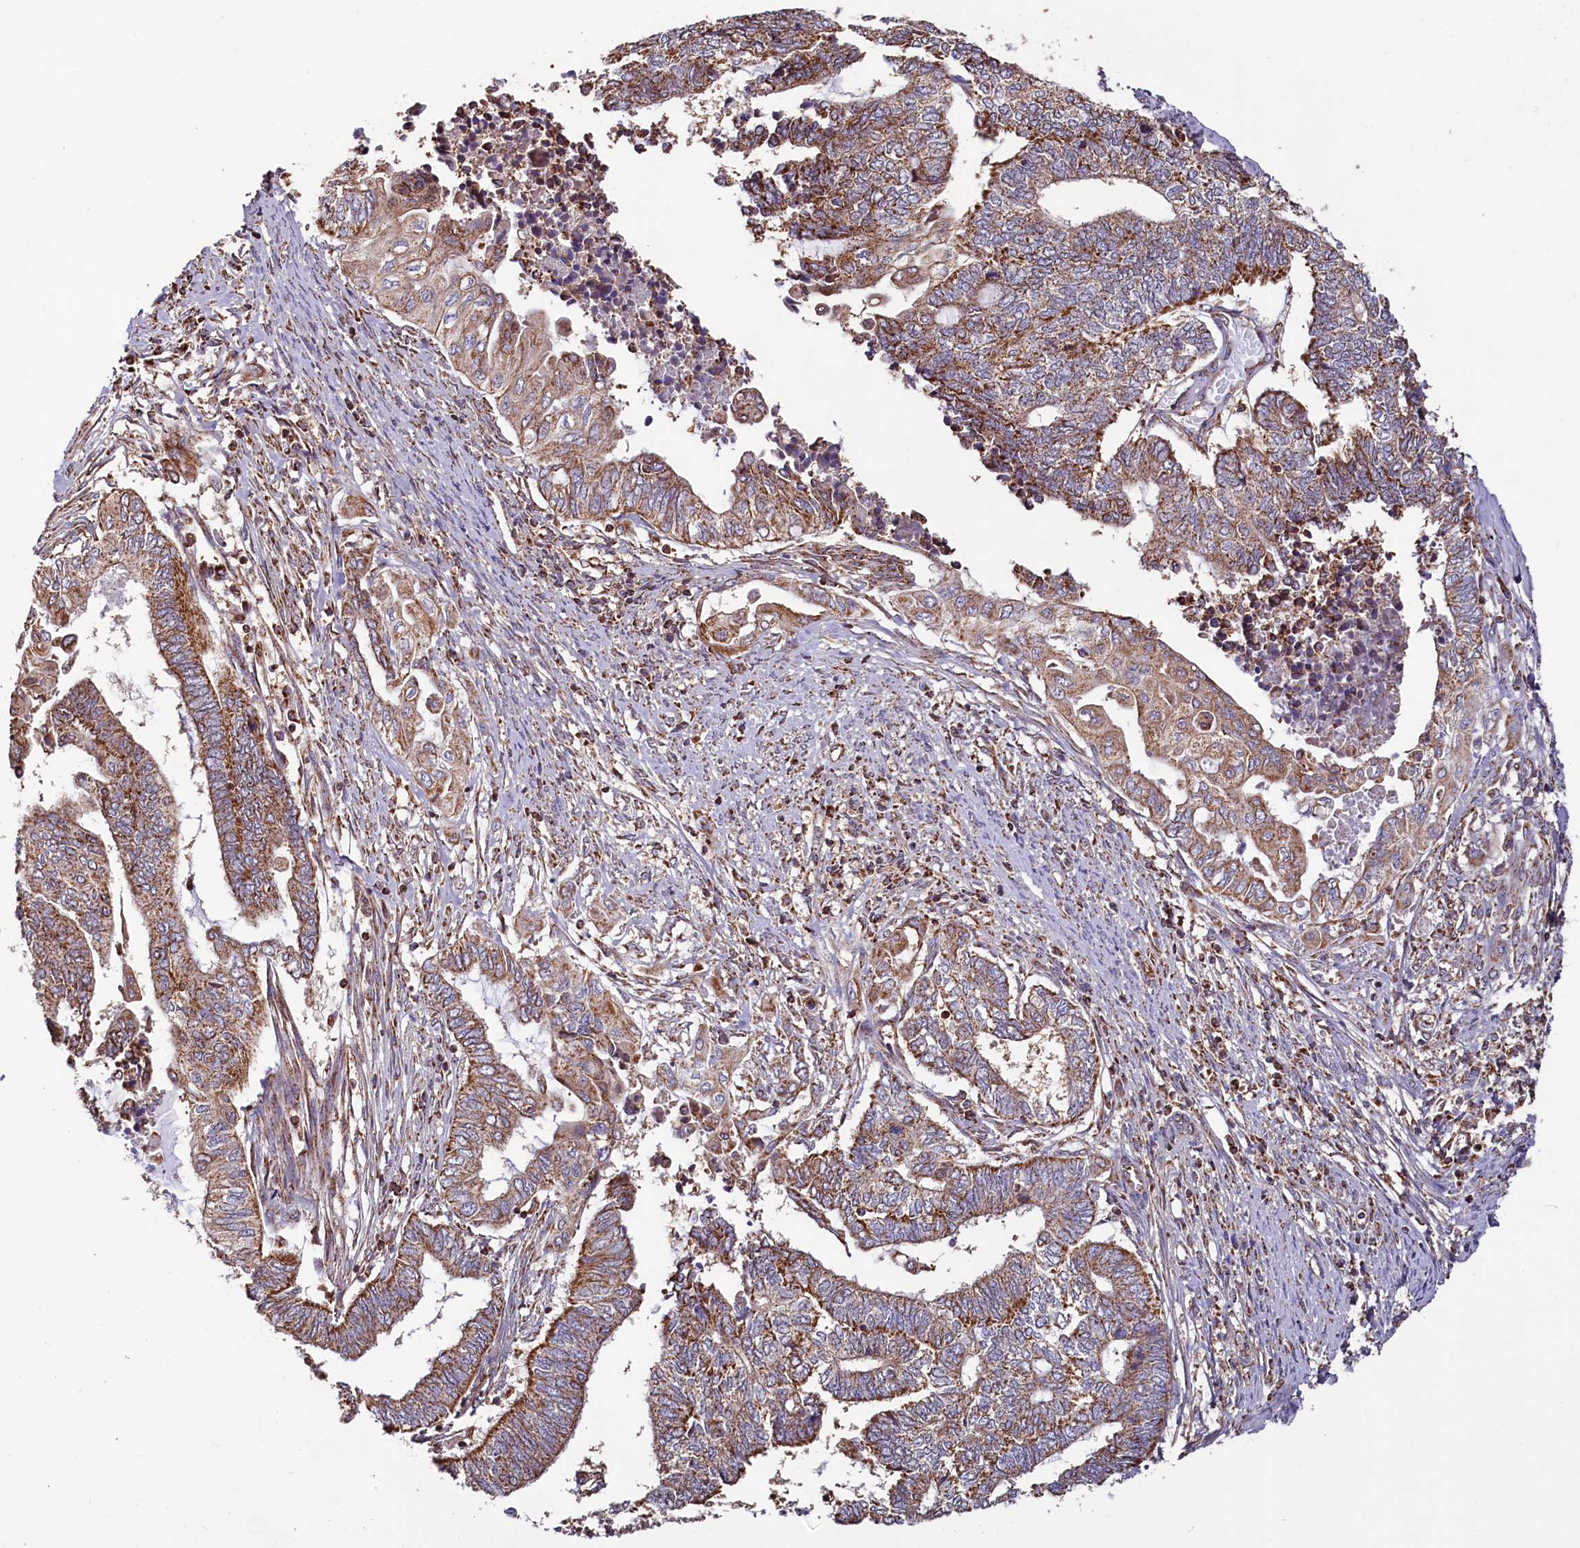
{"staining": {"intensity": "moderate", "quantity": ">75%", "location": "cytoplasmic/membranous"}, "tissue": "endometrial cancer", "cell_type": "Tumor cells", "image_type": "cancer", "snomed": [{"axis": "morphology", "description": "Adenocarcinoma, NOS"}, {"axis": "topography", "description": "Uterus"}, {"axis": "topography", "description": "Endometrium"}], "caption": "The immunohistochemical stain shows moderate cytoplasmic/membranous expression in tumor cells of adenocarcinoma (endometrial) tissue.", "gene": "NUDT15", "patient": {"sex": "female", "age": 70}}